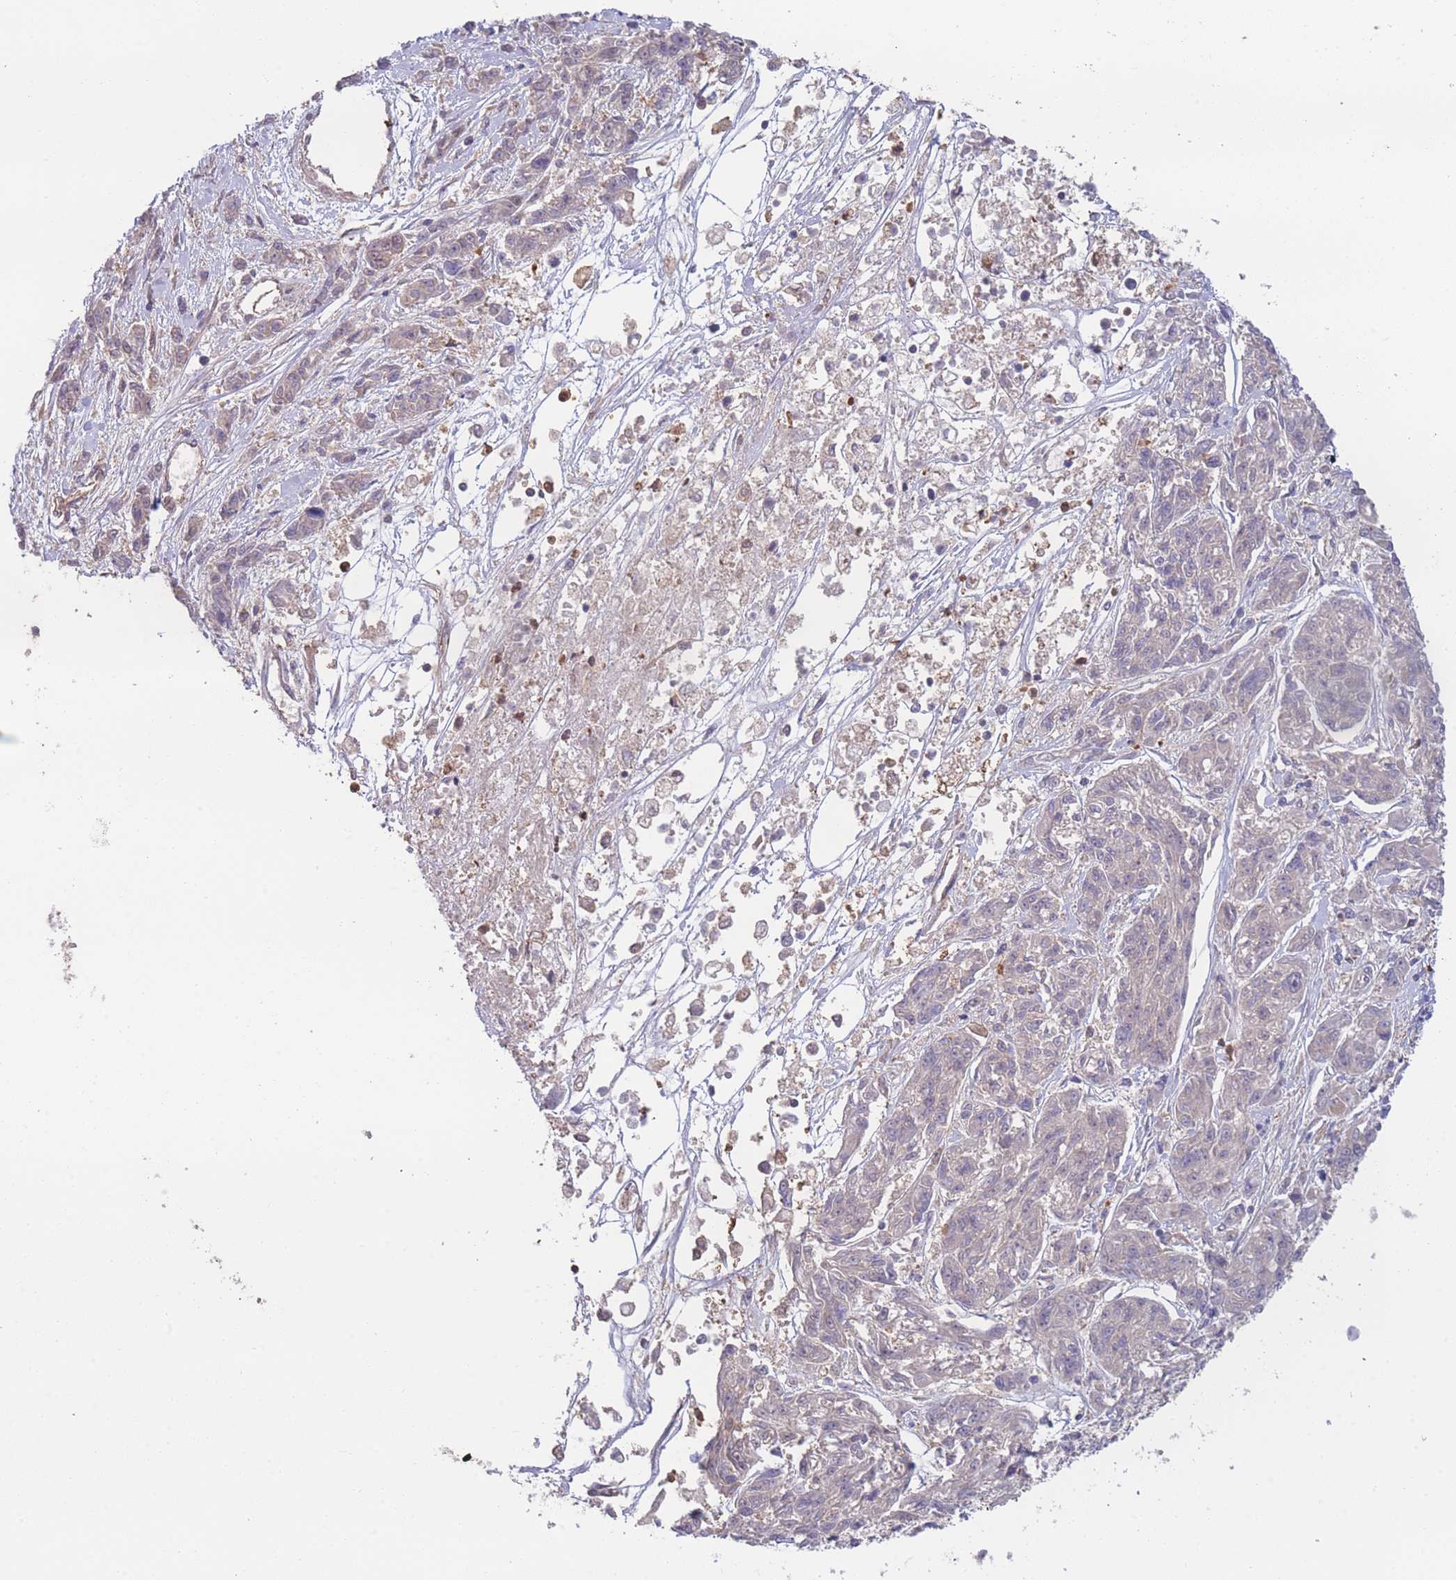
{"staining": {"intensity": "negative", "quantity": "none", "location": "none"}, "tissue": "melanoma", "cell_type": "Tumor cells", "image_type": "cancer", "snomed": [{"axis": "morphology", "description": "Malignant melanoma, NOS"}, {"axis": "topography", "description": "Skin"}], "caption": "Tumor cells show no significant positivity in malignant melanoma.", "gene": "STEAP3", "patient": {"sex": "male", "age": 53}}